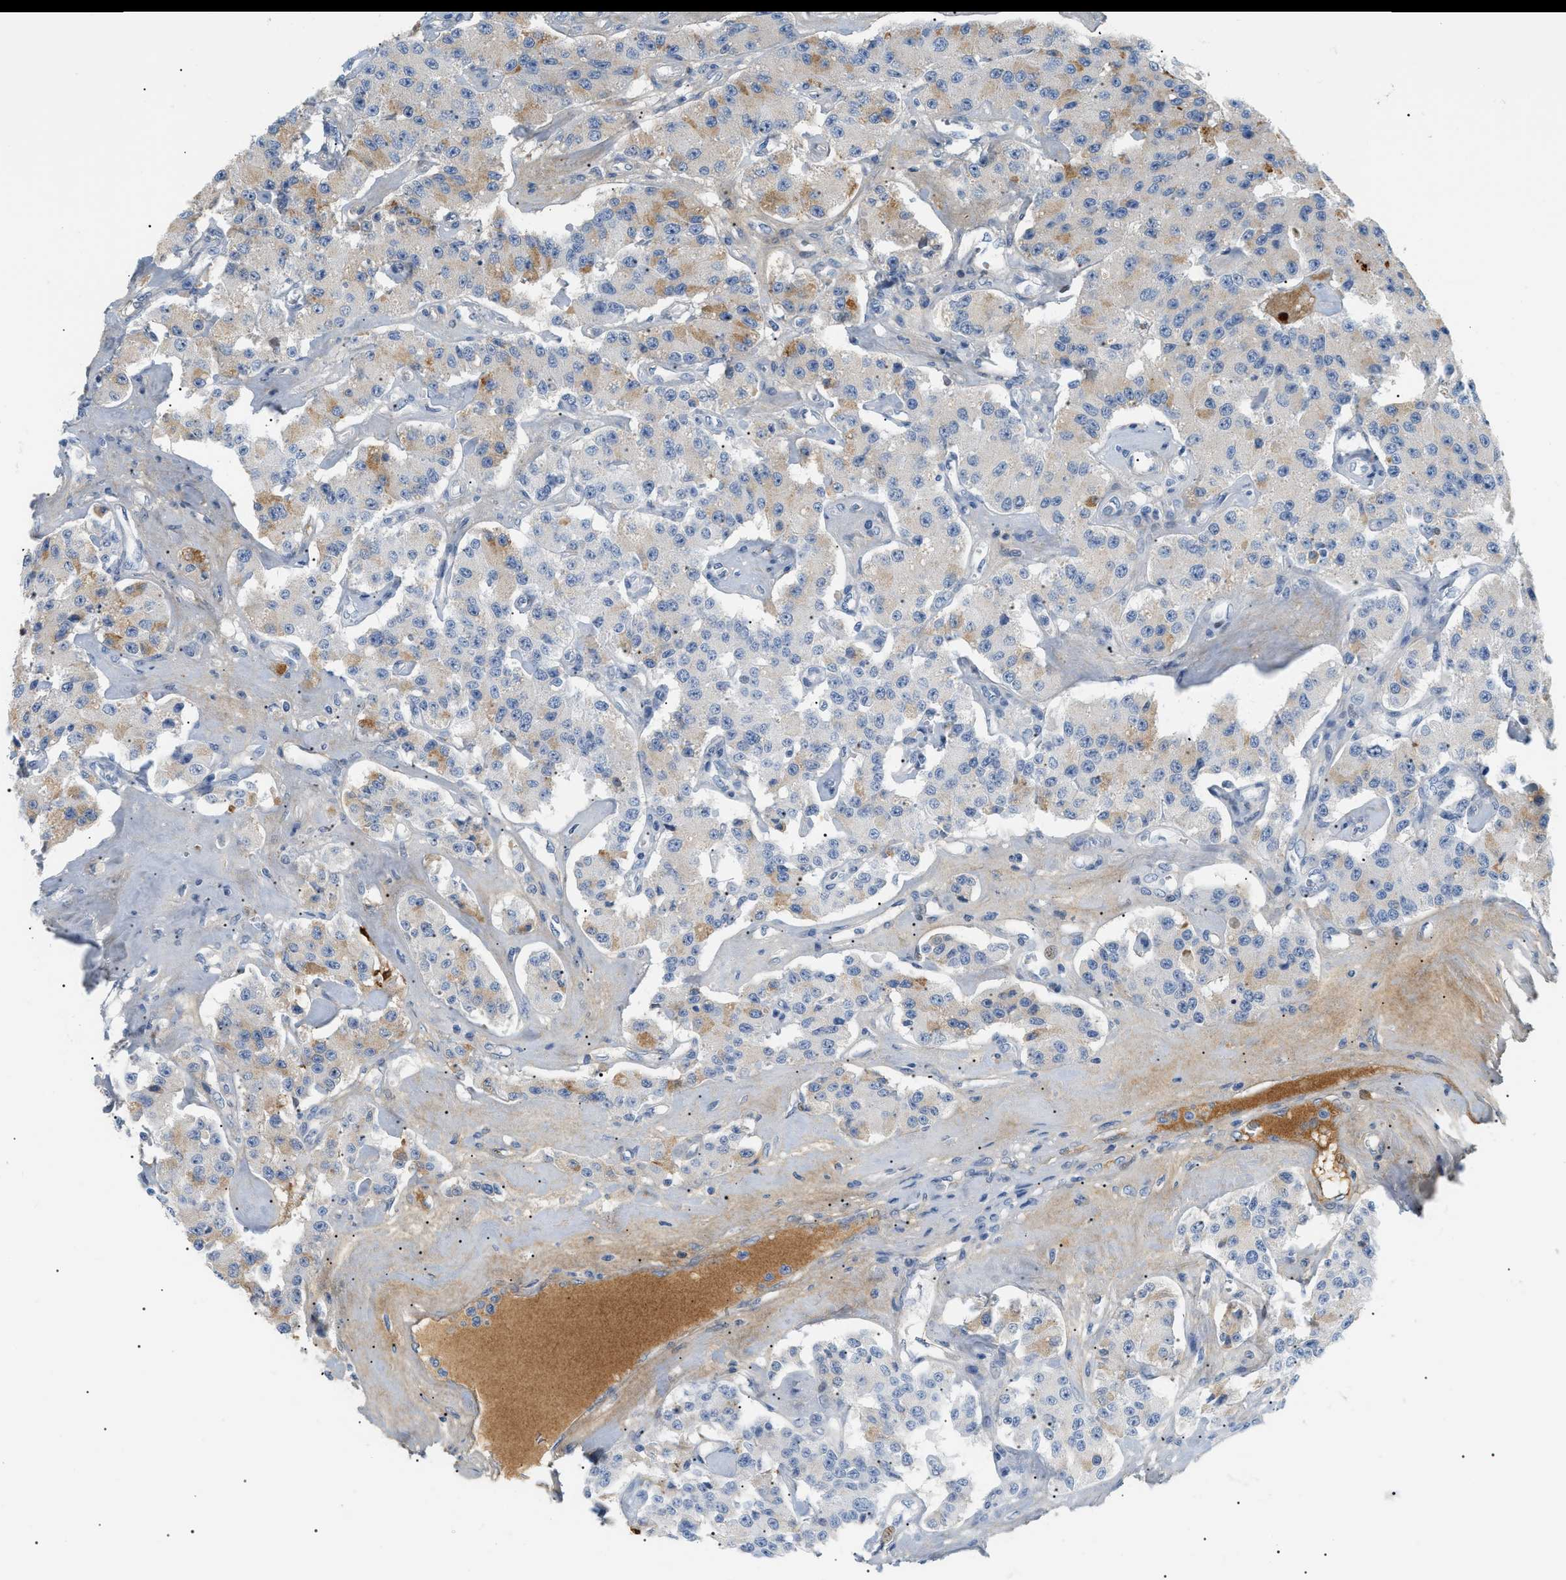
{"staining": {"intensity": "moderate", "quantity": "<25%", "location": "cytoplasmic/membranous"}, "tissue": "carcinoid", "cell_type": "Tumor cells", "image_type": "cancer", "snomed": [{"axis": "morphology", "description": "Carcinoid, malignant, NOS"}, {"axis": "topography", "description": "Pancreas"}], "caption": "Immunohistochemical staining of human carcinoid shows low levels of moderate cytoplasmic/membranous expression in about <25% of tumor cells. (Stains: DAB (3,3'-diaminobenzidine) in brown, nuclei in blue, Microscopy: brightfield microscopy at high magnification).", "gene": "CFH", "patient": {"sex": "male", "age": 41}}